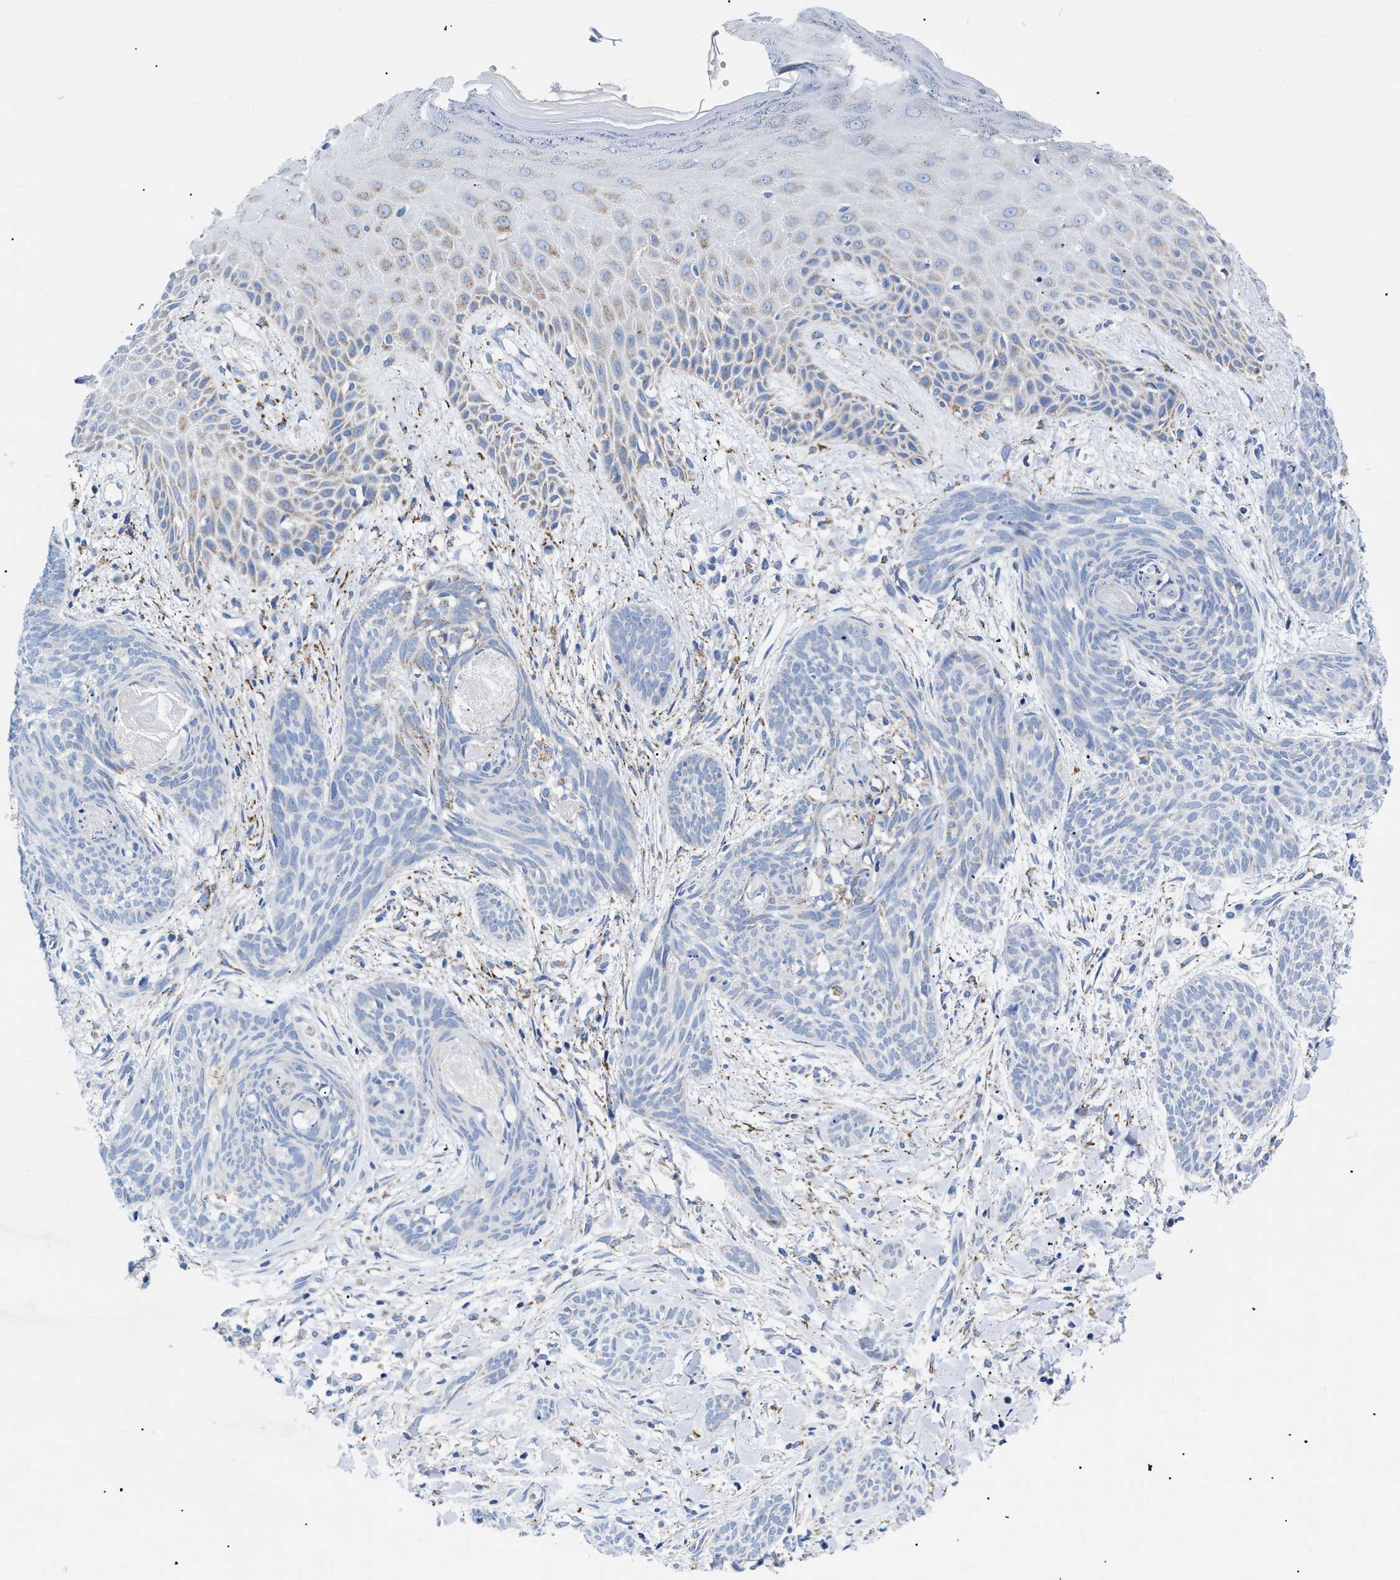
{"staining": {"intensity": "negative", "quantity": "none", "location": "none"}, "tissue": "skin cancer", "cell_type": "Tumor cells", "image_type": "cancer", "snomed": [{"axis": "morphology", "description": "Basal cell carcinoma"}, {"axis": "topography", "description": "Skin"}], "caption": "Immunohistochemistry of skin cancer (basal cell carcinoma) shows no positivity in tumor cells.", "gene": "GPR149", "patient": {"sex": "female", "age": 59}}